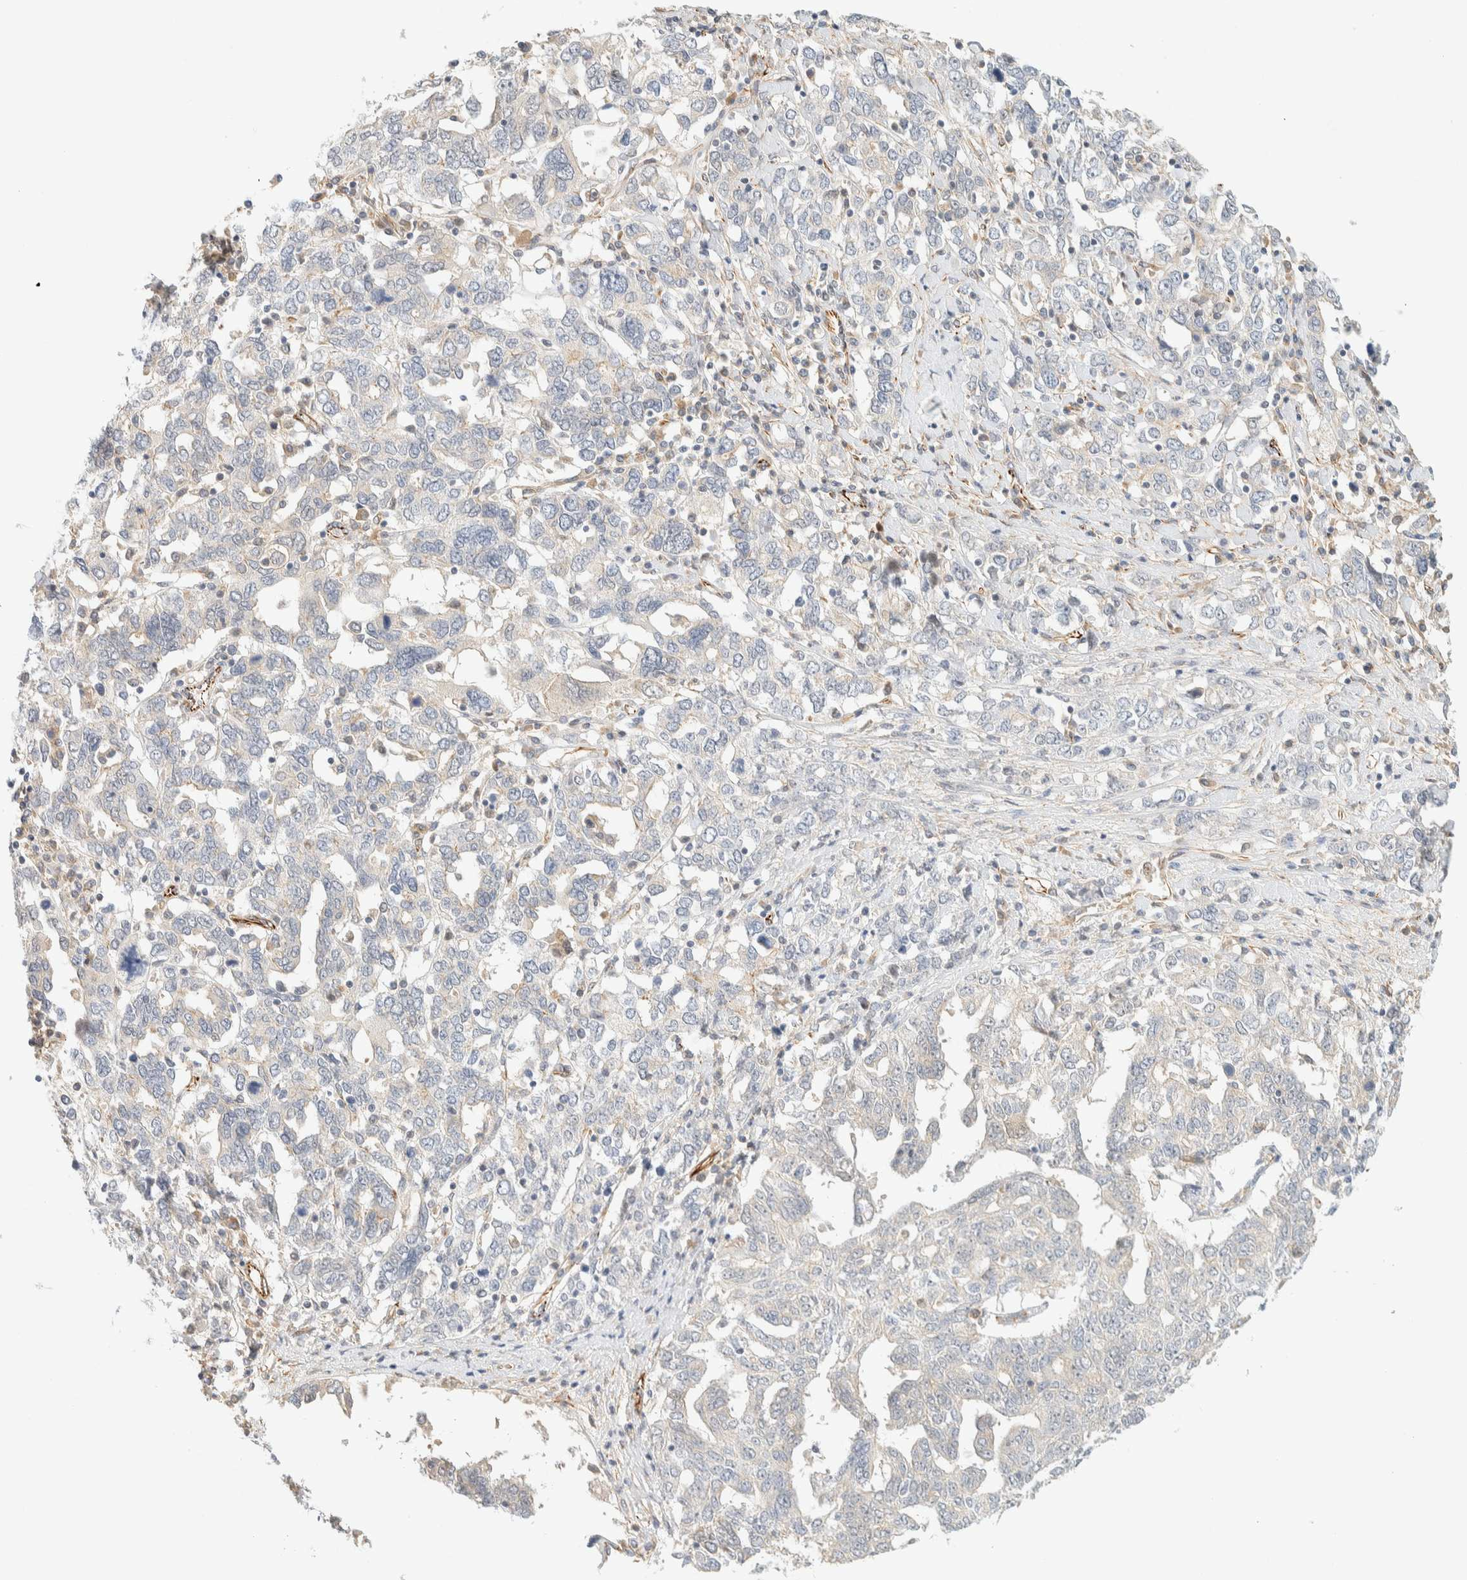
{"staining": {"intensity": "weak", "quantity": "<25%", "location": "cytoplasmic/membranous"}, "tissue": "ovarian cancer", "cell_type": "Tumor cells", "image_type": "cancer", "snomed": [{"axis": "morphology", "description": "Carcinoma, endometroid"}, {"axis": "topography", "description": "Ovary"}], "caption": "Human ovarian cancer (endometroid carcinoma) stained for a protein using immunohistochemistry (IHC) demonstrates no staining in tumor cells.", "gene": "FAT1", "patient": {"sex": "female", "age": 62}}